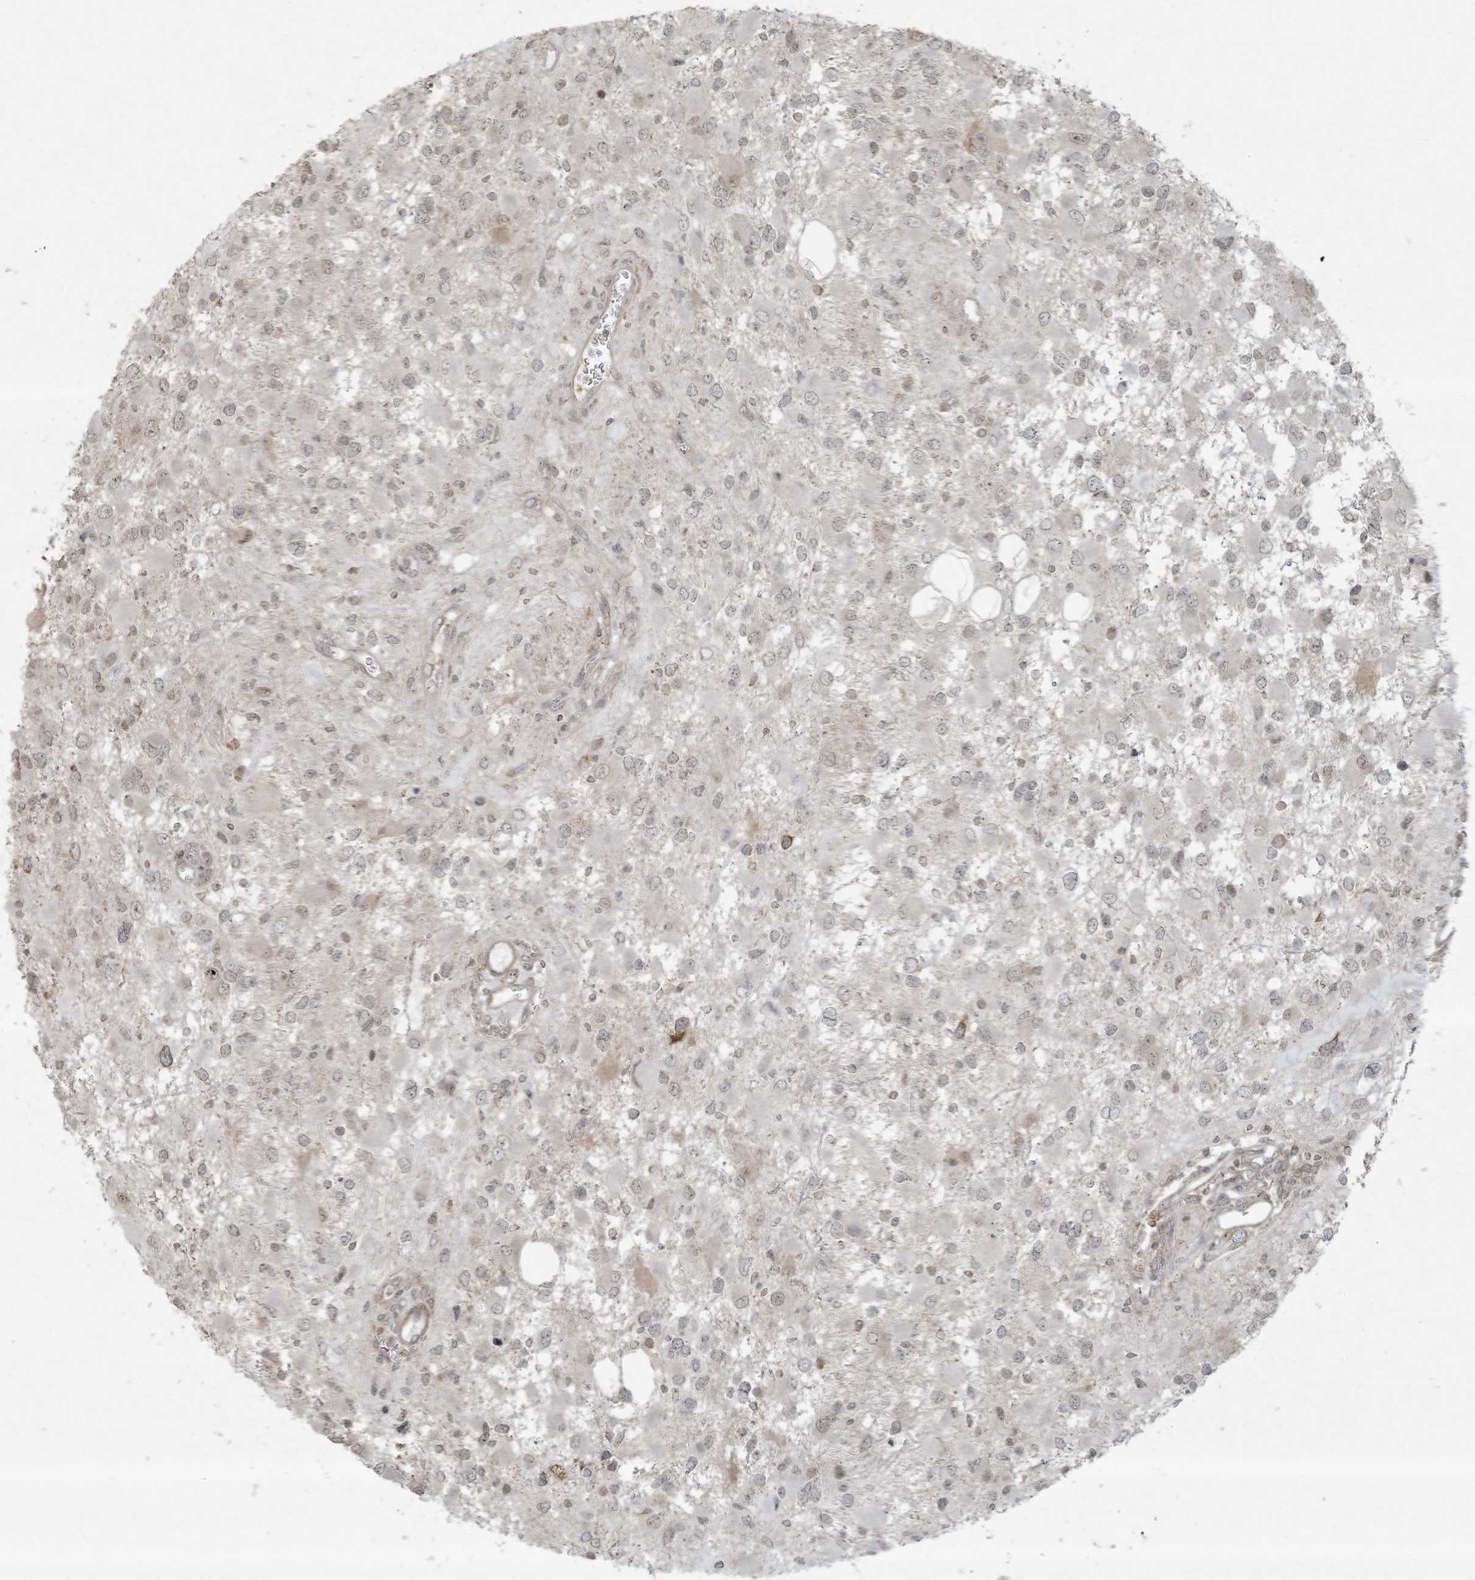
{"staining": {"intensity": "negative", "quantity": "none", "location": "none"}, "tissue": "glioma", "cell_type": "Tumor cells", "image_type": "cancer", "snomed": [{"axis": "morphology", "description": "Glioma, malignant, High grade"}, {"axis": "topography", "description": "Brain"}], "caption": "The IHC histopathology image has no significant expression in tumor cells of malignant high-grade glioma tissue. (DAB (3,3'-diaminobenzidine) IHC with hematoxylin counter stain).", "gene": "ZNF263", "patient": {"sex": "male", "age": 53}}